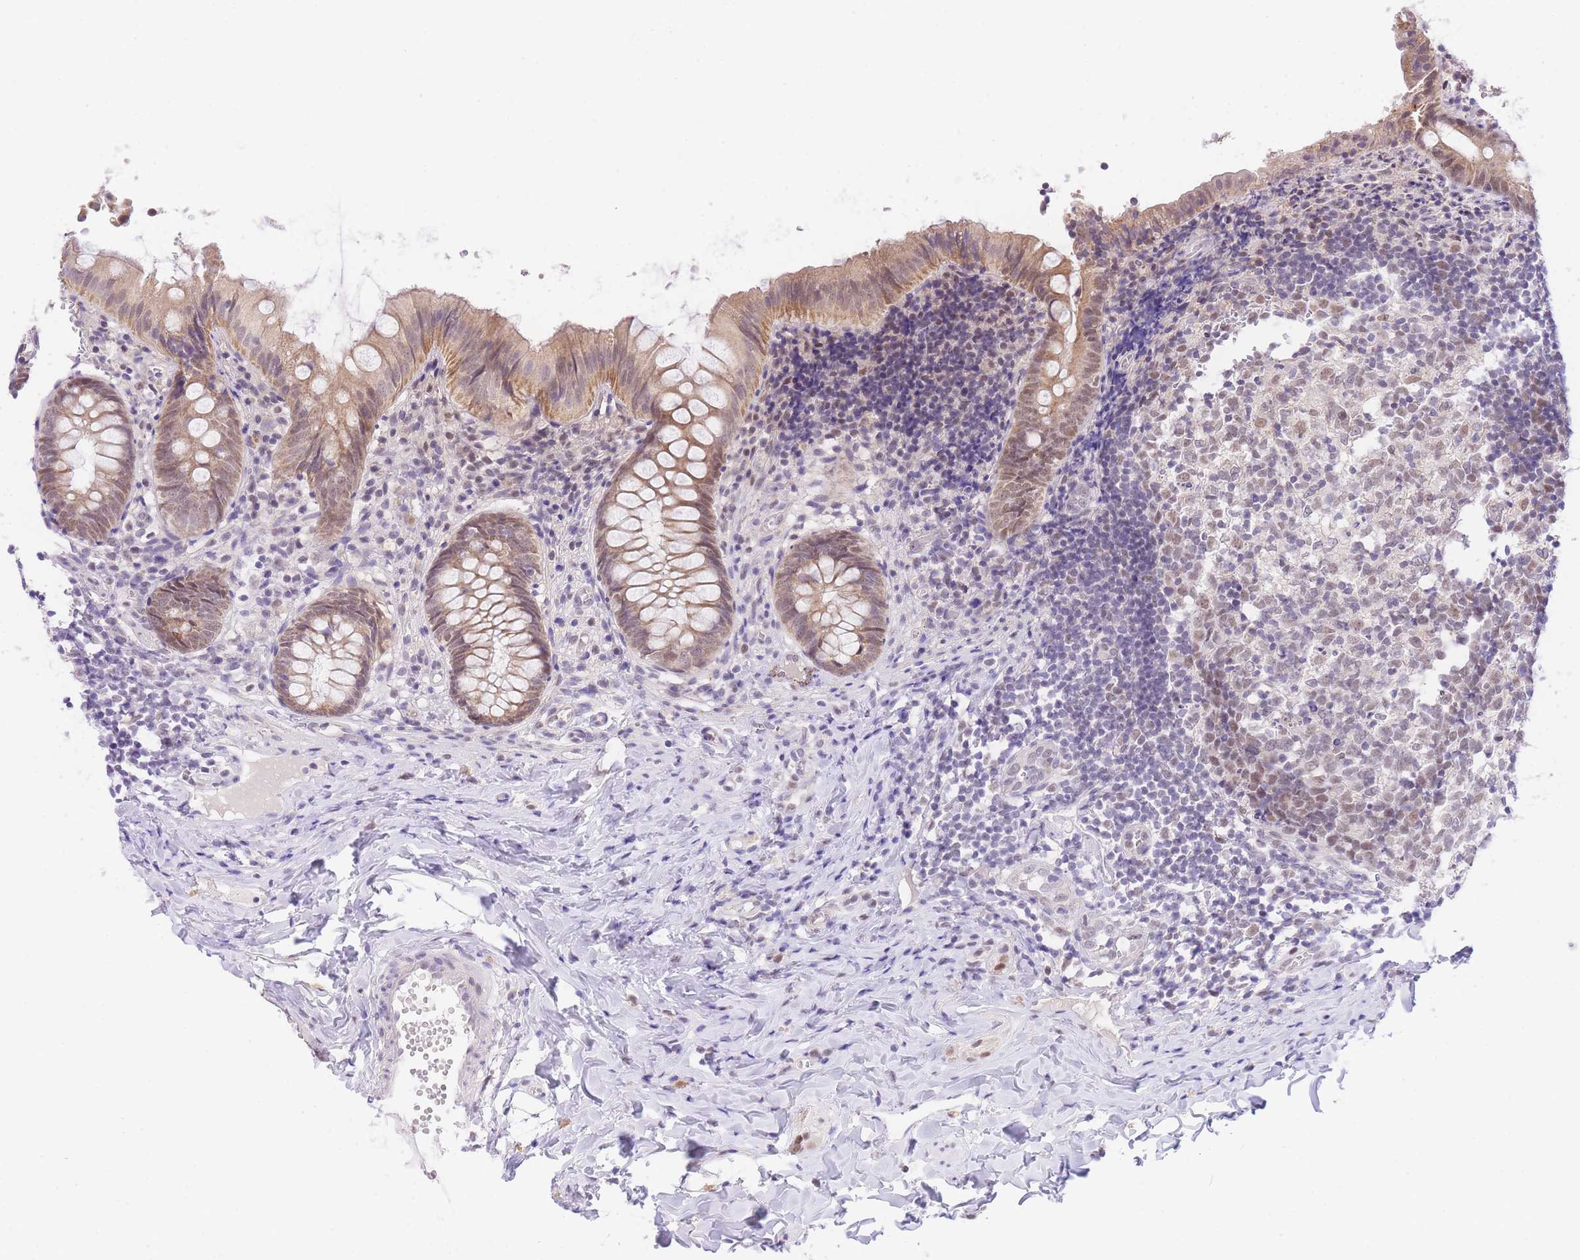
{"staining": {"intensity": "moderate", "quantity": ">75%", "location": "cytoplasmic/membranous,nuclear"}, "tissue": "appendix", "cell_type": "Glandular cells", "image_type": "normal", "snomed": [{"axis": "morphology", "description": "Normal tissue, NOS"}, {"axis": "topography", "description": "Appendix"}], "caption": "Immunohistochemical staining of benign human appendix exhibits >75% levels of moderate cytoplasmic/membranous,nuclear protein positivity in approximately >75% of glandular cells.", "gene": "UBXN7", "patient": {"sex": "male", "age": 8}}